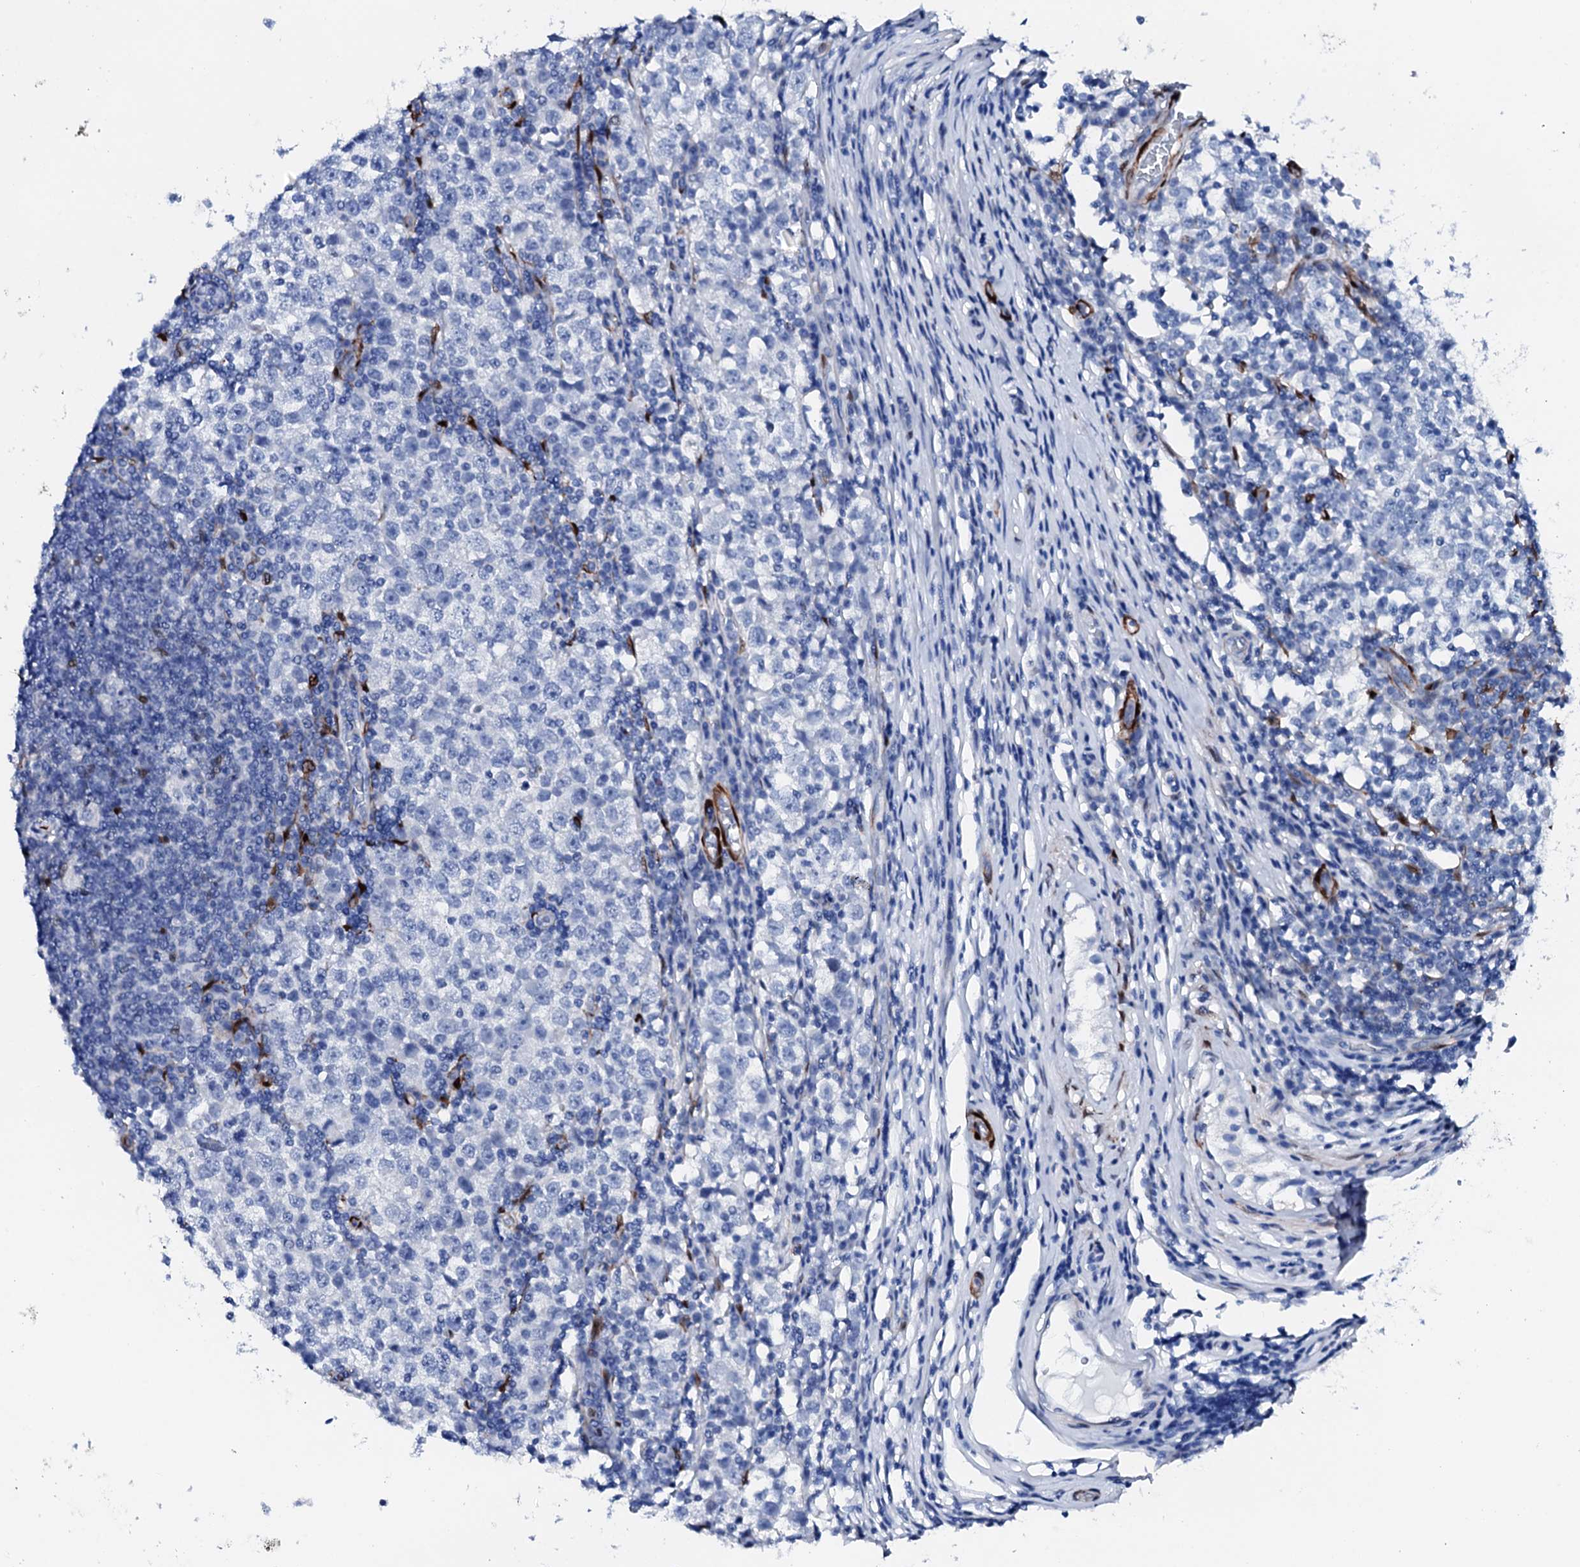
{"staining": {"intensity": "negative", "quantity": "none", "location": "none"}, "tissue": "testis cancer", "cell_type": "Tumor cells", "image_type": "cancer", "snomed": [{"axis": "morphology", "description": "Seminoma, NOS"}, {"axis": "topography", "description": "Testis"}], "caption": "IHC photomicrograph of human testis seminoma stained for a protein (brown), which shows no staining in tumor cells.", "gene": "NRIP2", "patient": {"sex": "male", "age": 65}}